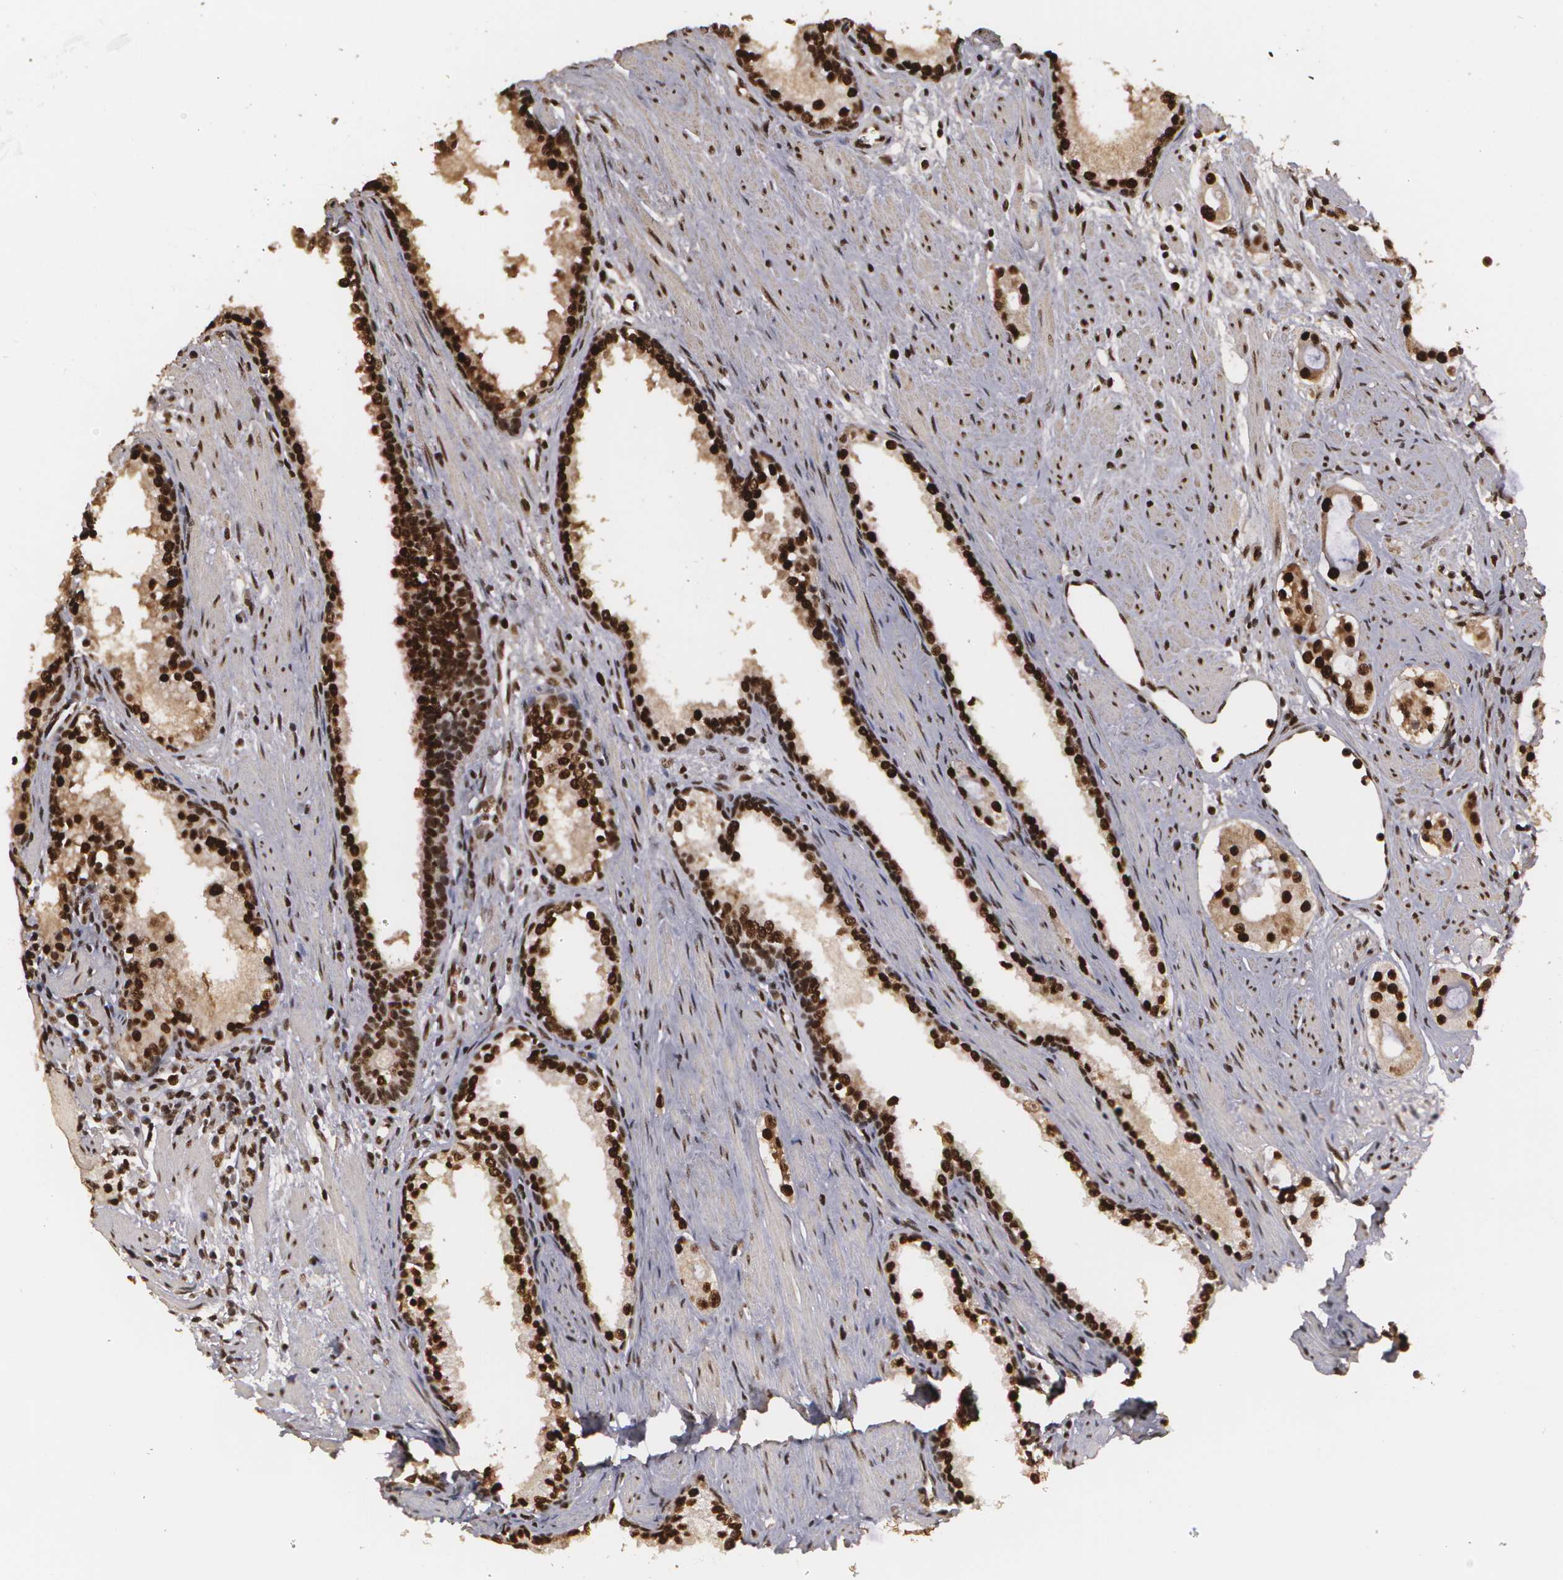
{"staining": {"intensity": "strong", "quantity": ">75%", "location": "cytoplasmic/membranous,nuclear"}, "tissue": "prostate cancer", "cell_type": "Tumor cells", "image_type": "cancer", "snomed": [{"axis": "morphology", "description": "Adenocarcinoma, Medium grade"}, {"axis": "topography", "description": "Prostate"}], "caption": "Adenocarcinoma (medium-grade) (prostate) tissue shows strong cytoplasmic/membranous and nuclear positivity in approximately >75% of tumor cells, visualized by immunohistochemistry.", "gene": "RCOR1", "patient": {"sex": "male", "age": 73}}